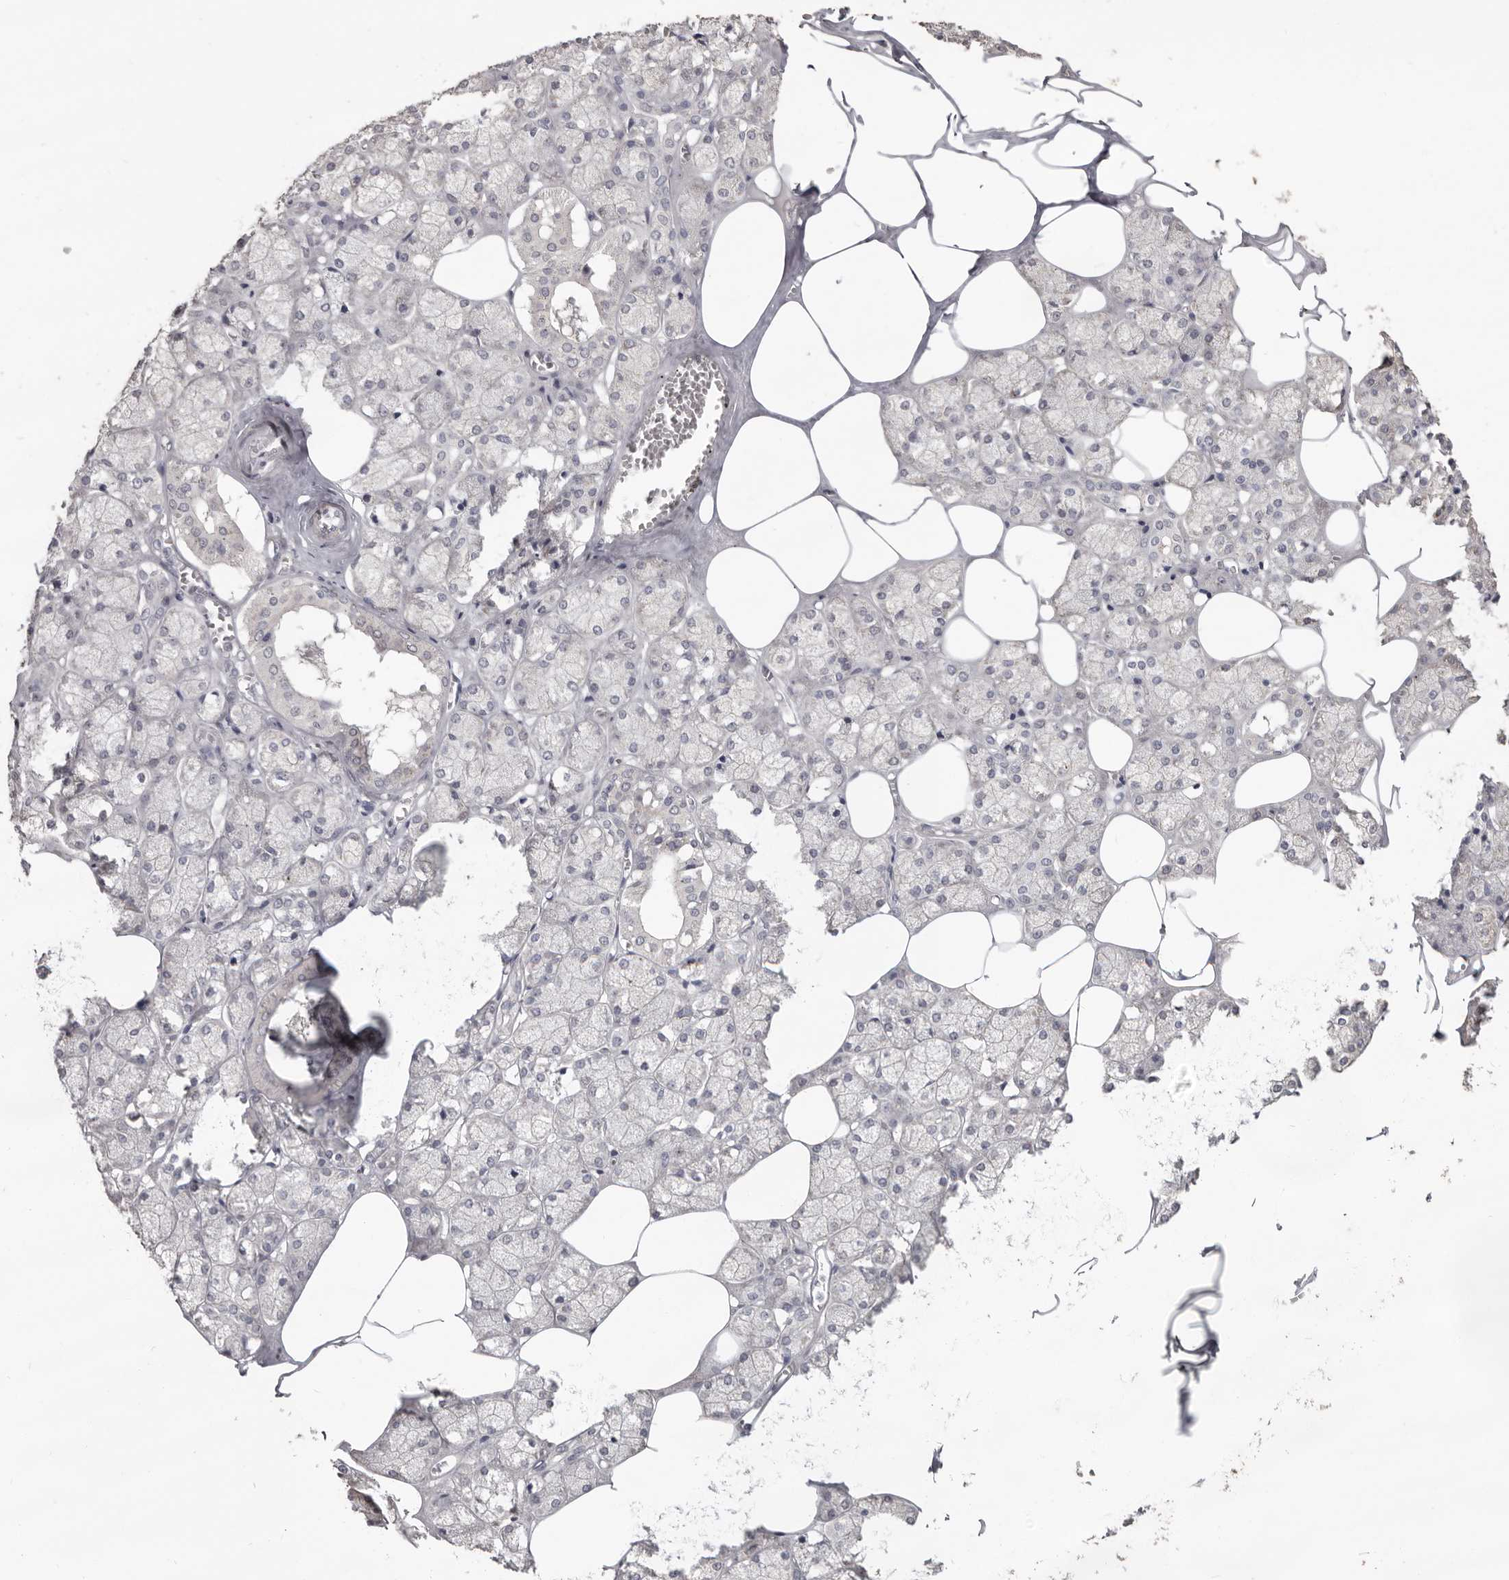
{"staining": {"intensity": "moderate", "quantity": "<25%", "location": "cytoplasmic/membranous"}, "tissue": "salivary gland", "cell_type": "Glandular cells", "image_type": "normal", "snomed": [{"axis": "morphology", "description": "Normal tissue, NOS"}, {"axis": "topography", "description": "Salivary gland"}], "caption": "Moderate cytoplasmic/membranous staining for a protein is identified in about <25% of glandular cells of unremarkable salivary gland using IHC.", "gene": "LINGO2", "patient": {"sex": "male", "age": 62}}